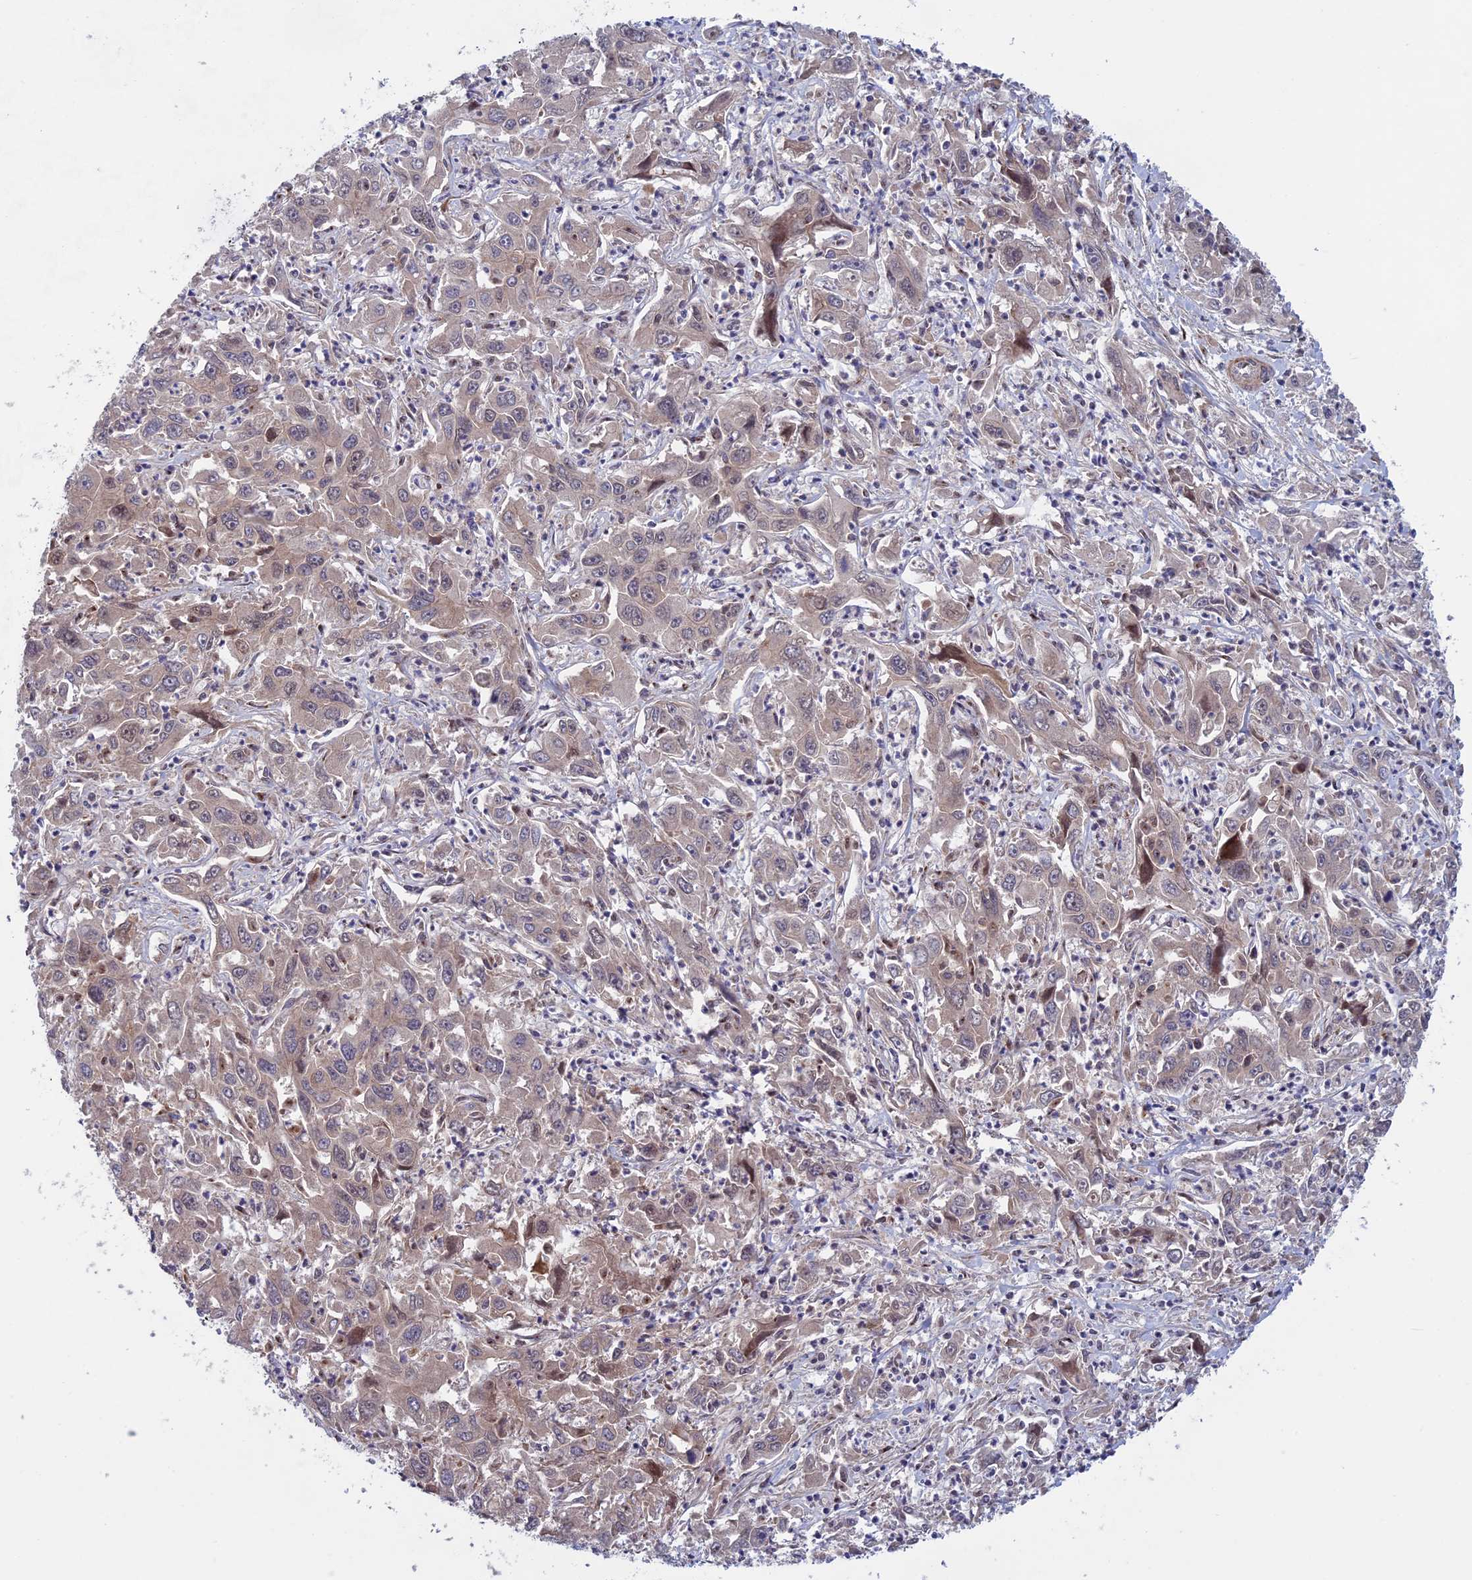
{"staining": {"intensity": "negative", "quantity": "none", "location": "none"}, "tissue": "liver cancer", "cell_type": "Tumor cells", "image_type": "cancer", "snomed": [{"axis": "morphology", "description": "Carcinoma, Hepatocellular, NOS"}, {"axis": "topography", "description": "Liver"}], "caption": "A micrograph of human hepatocellular carcinoma (liver) is negative for staining in tumor cells.", "gene": "FADS1", "patient": {"sex": "male", "age": 63}}